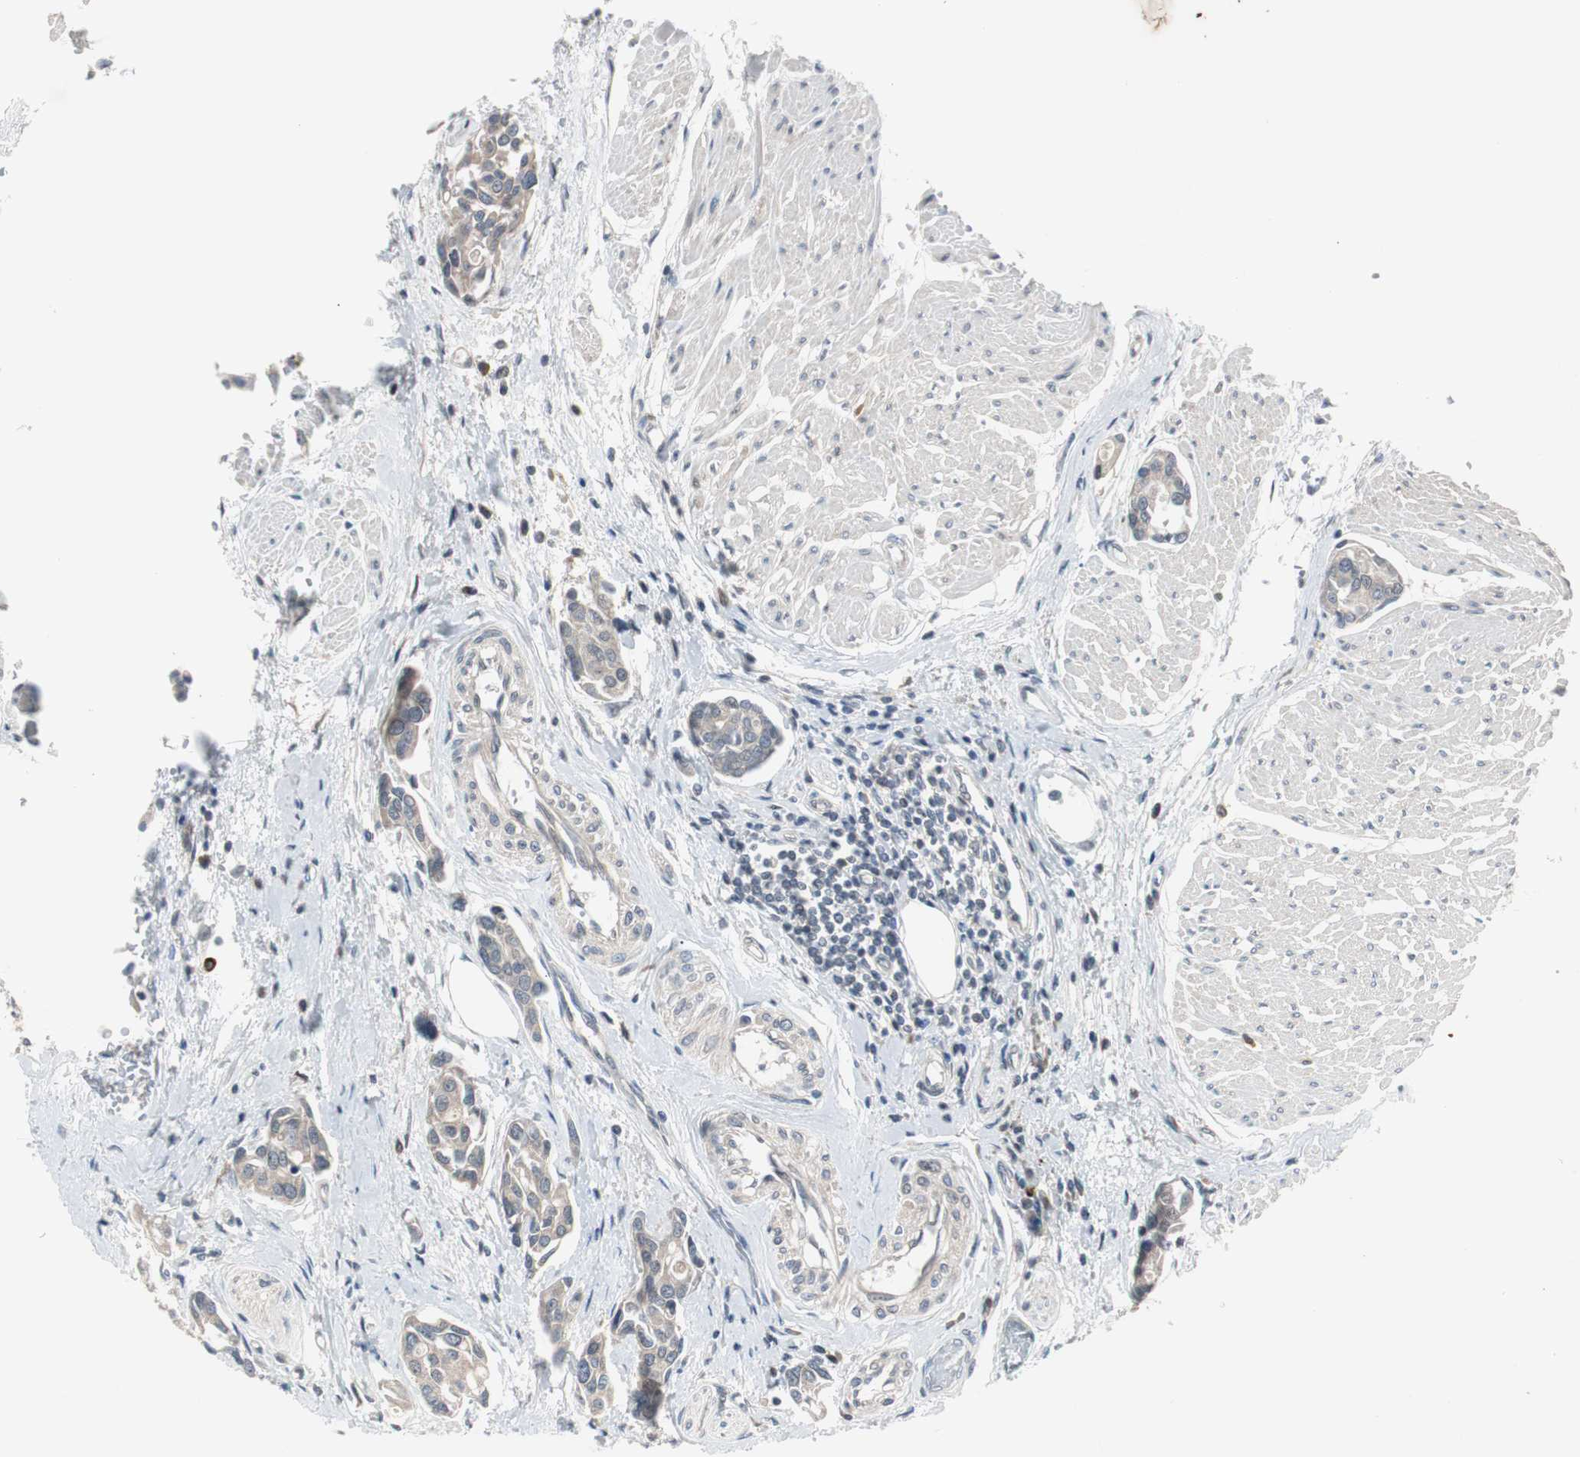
{"staining": {"intensity": "weak", "quantity": "25%-75%", "location": "cytoplasmic/membranous"}, "tissue": "urothelial cancer", "cell_type": "Tumor cells", "image_type": "cancer", "snomed": [{"axis": "morphology", "description": "Urothelial carcinoma, High grade"}, {"axis": "topography", "description": "Urinary bladder"}], "caption": "There is low levels of weak cytoplasmic/membranous expression in tumor cells of urothelial cancer, as demonstrated by immunohistochemical staining (brown color).", "gene": "ZMPSTE24", "patient": {"sex": "male", "age": 78}}